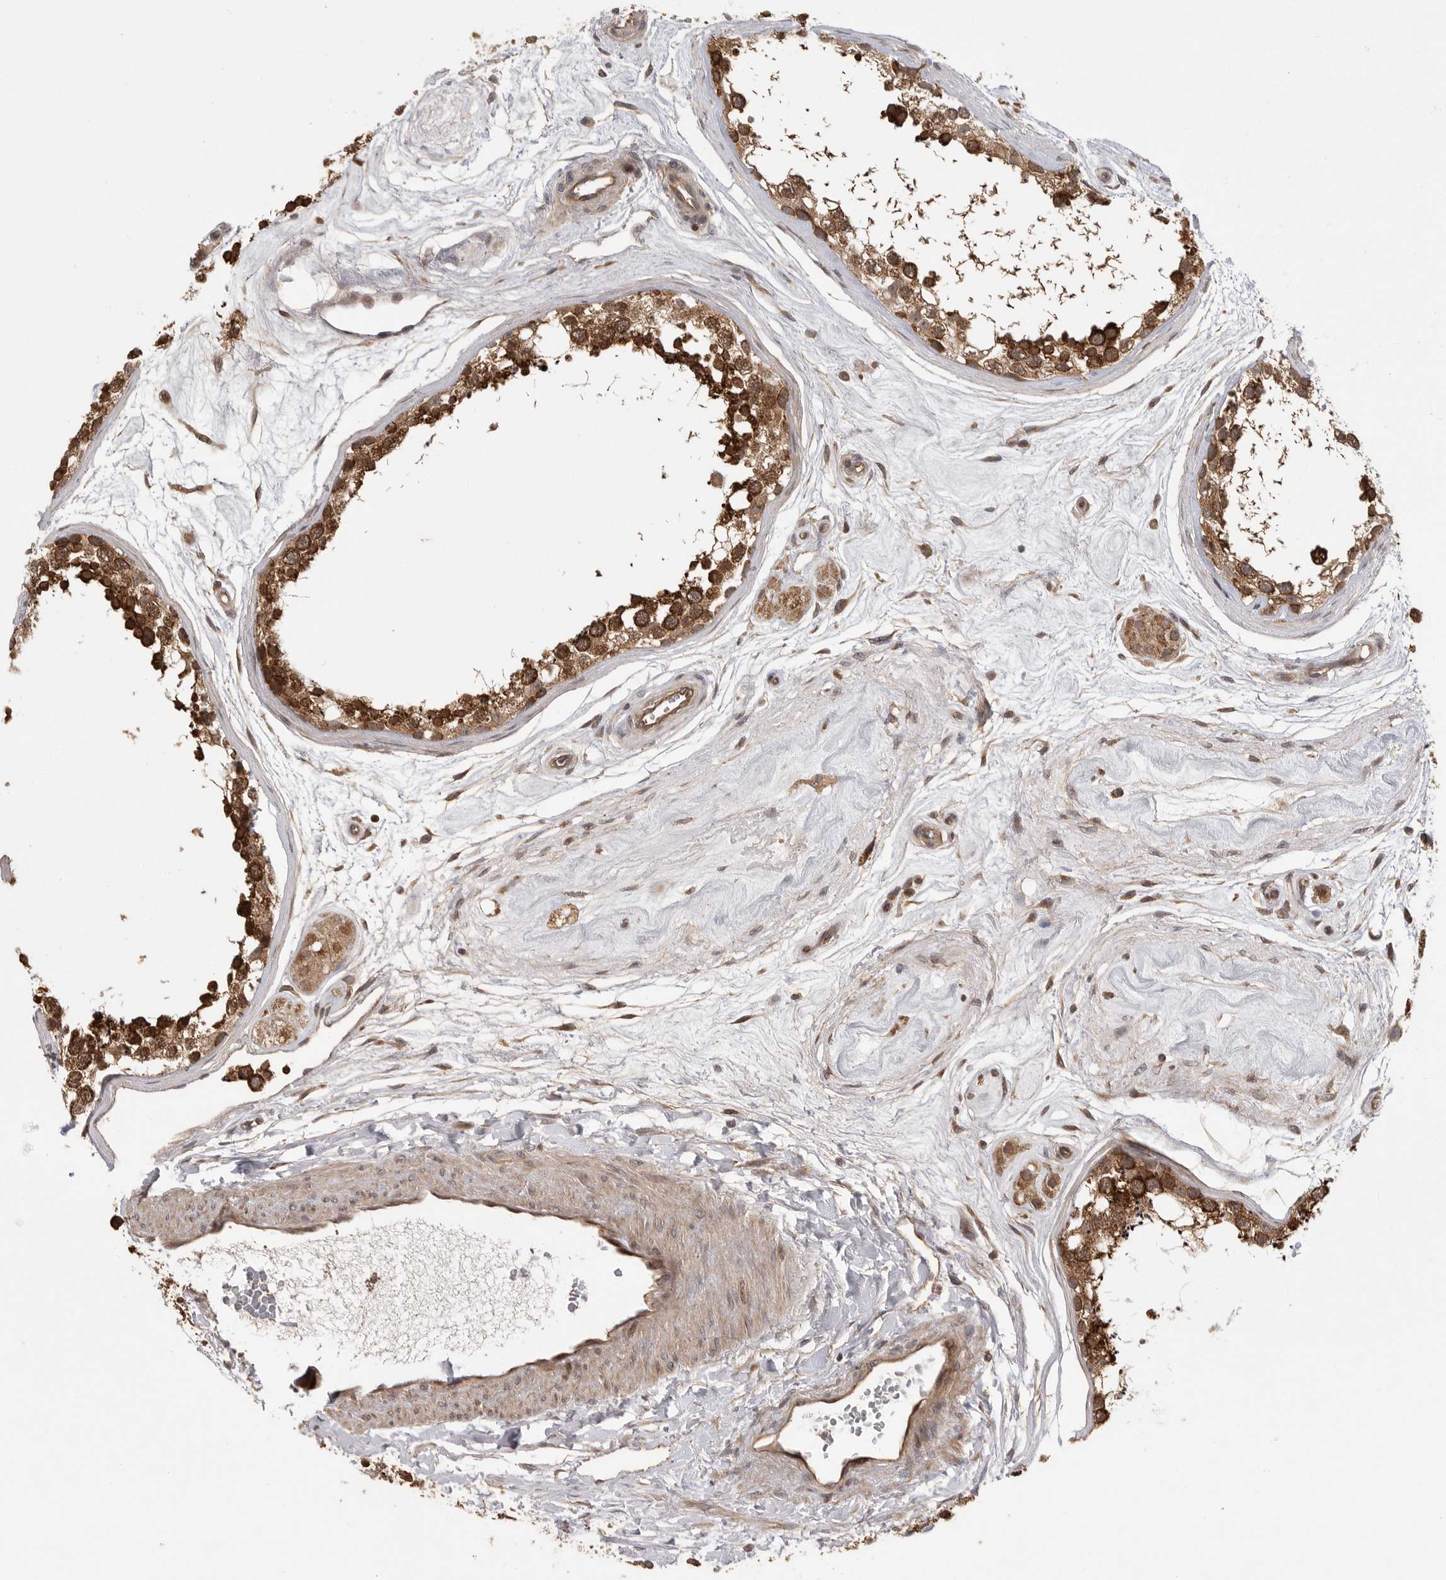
{"staining": {"intensity": "strong", "quantity": "25%-75%", "location": "cytoplasmic/membranous"}, "tissue": "testis", "cell_type": "Cells in seminiferous ducts", "image_type": "normal", "snomed": [{"axis": "morphology", "description": "Normal tissue, NOS"}, {"axis": "topography", "description": "Testis"}], "caption": "Protein positivity by IHC exhibits strong cytoplasmic/membranous positivity in about 25%-75% of cells in seminiferous ducts in normal testis.", "gene": "OXR1", "patient": {"sex": "male", "age": 56}}